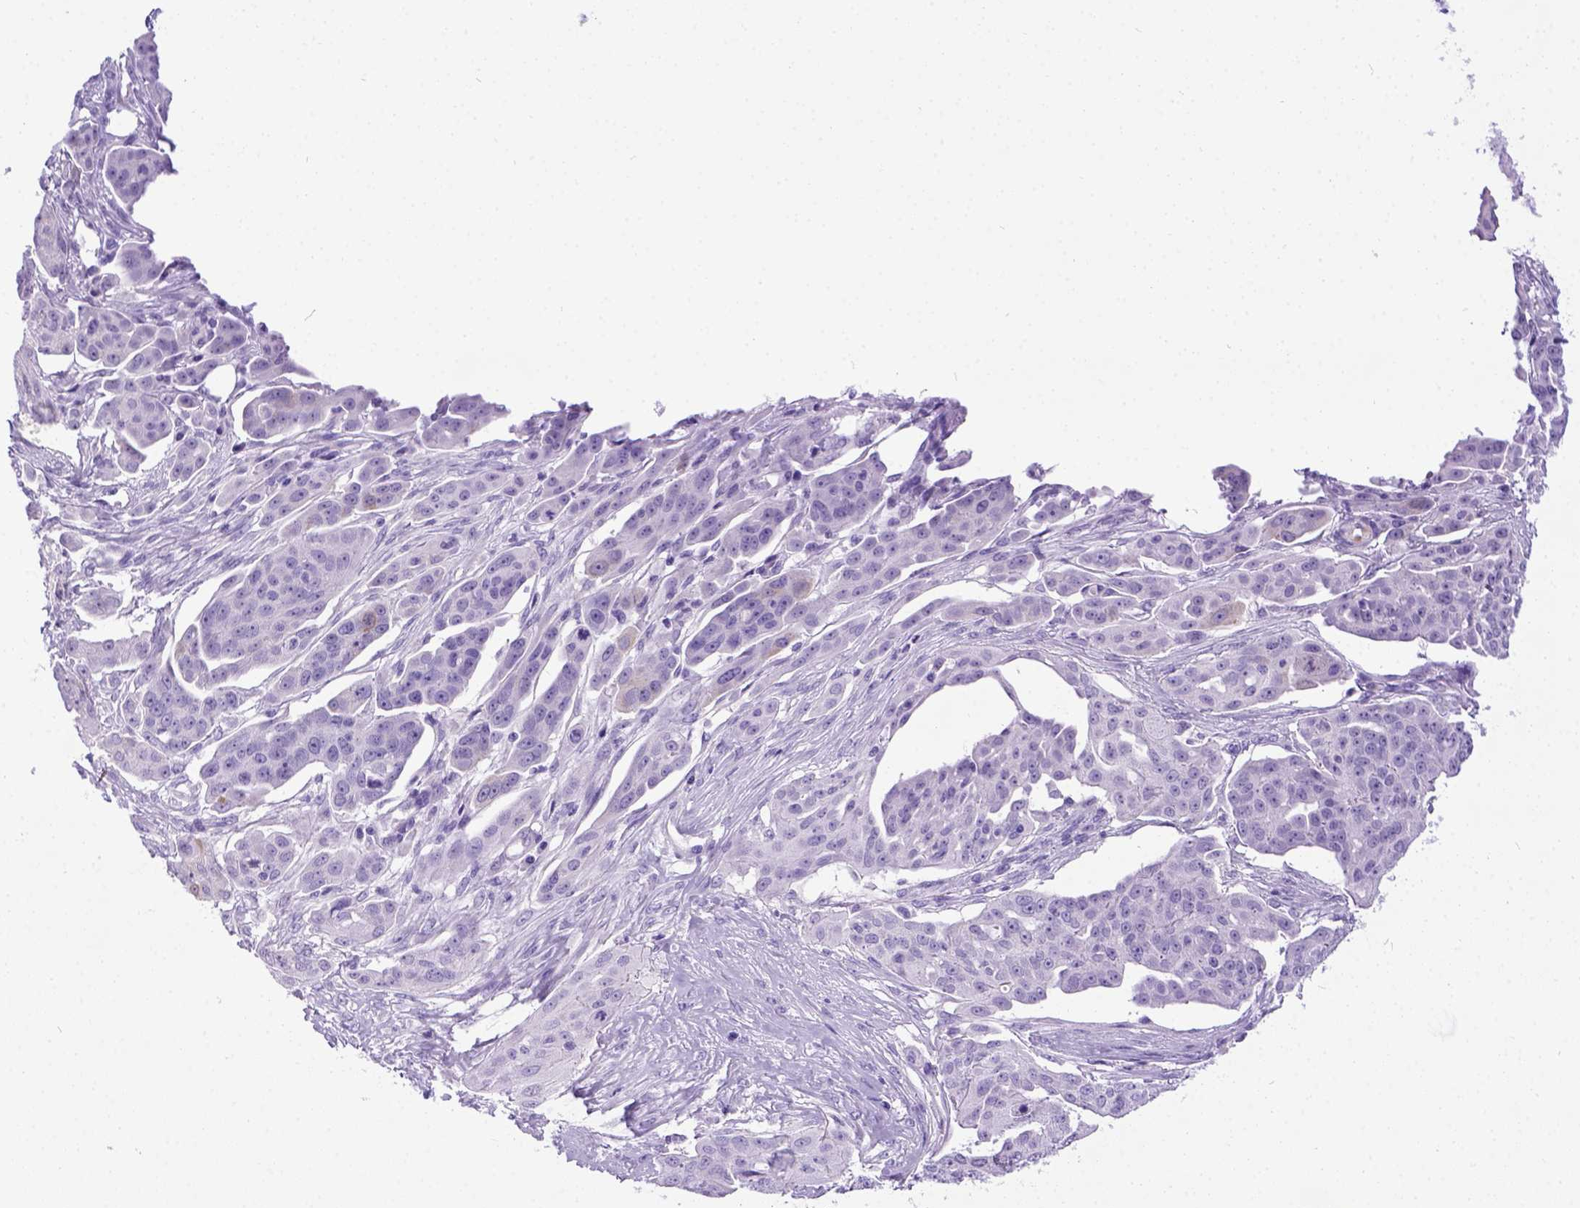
{"staining": {"intensity": "negative", "quantity": "none", "location": "none"}, "tissue": "ovarian cancer", "cell_type": "Tumor cells", "image_type": "cancer", "snomed": [{"axis": "morphology", "description": "Carcinoma, endometroid"}, {"axis": "topography", "description": "Ovary"}], "caption": "Immunohistochemistry (IHC) photomicrograph of neoplastic tissue: endometroid carcinoma (ovarian) stained with DAB (3,3'-diaminobenzidine) reveals no significant protein staining in tumor cells.", "gene": "IGF2", "patient": {"sex": "female", "age": 70}}